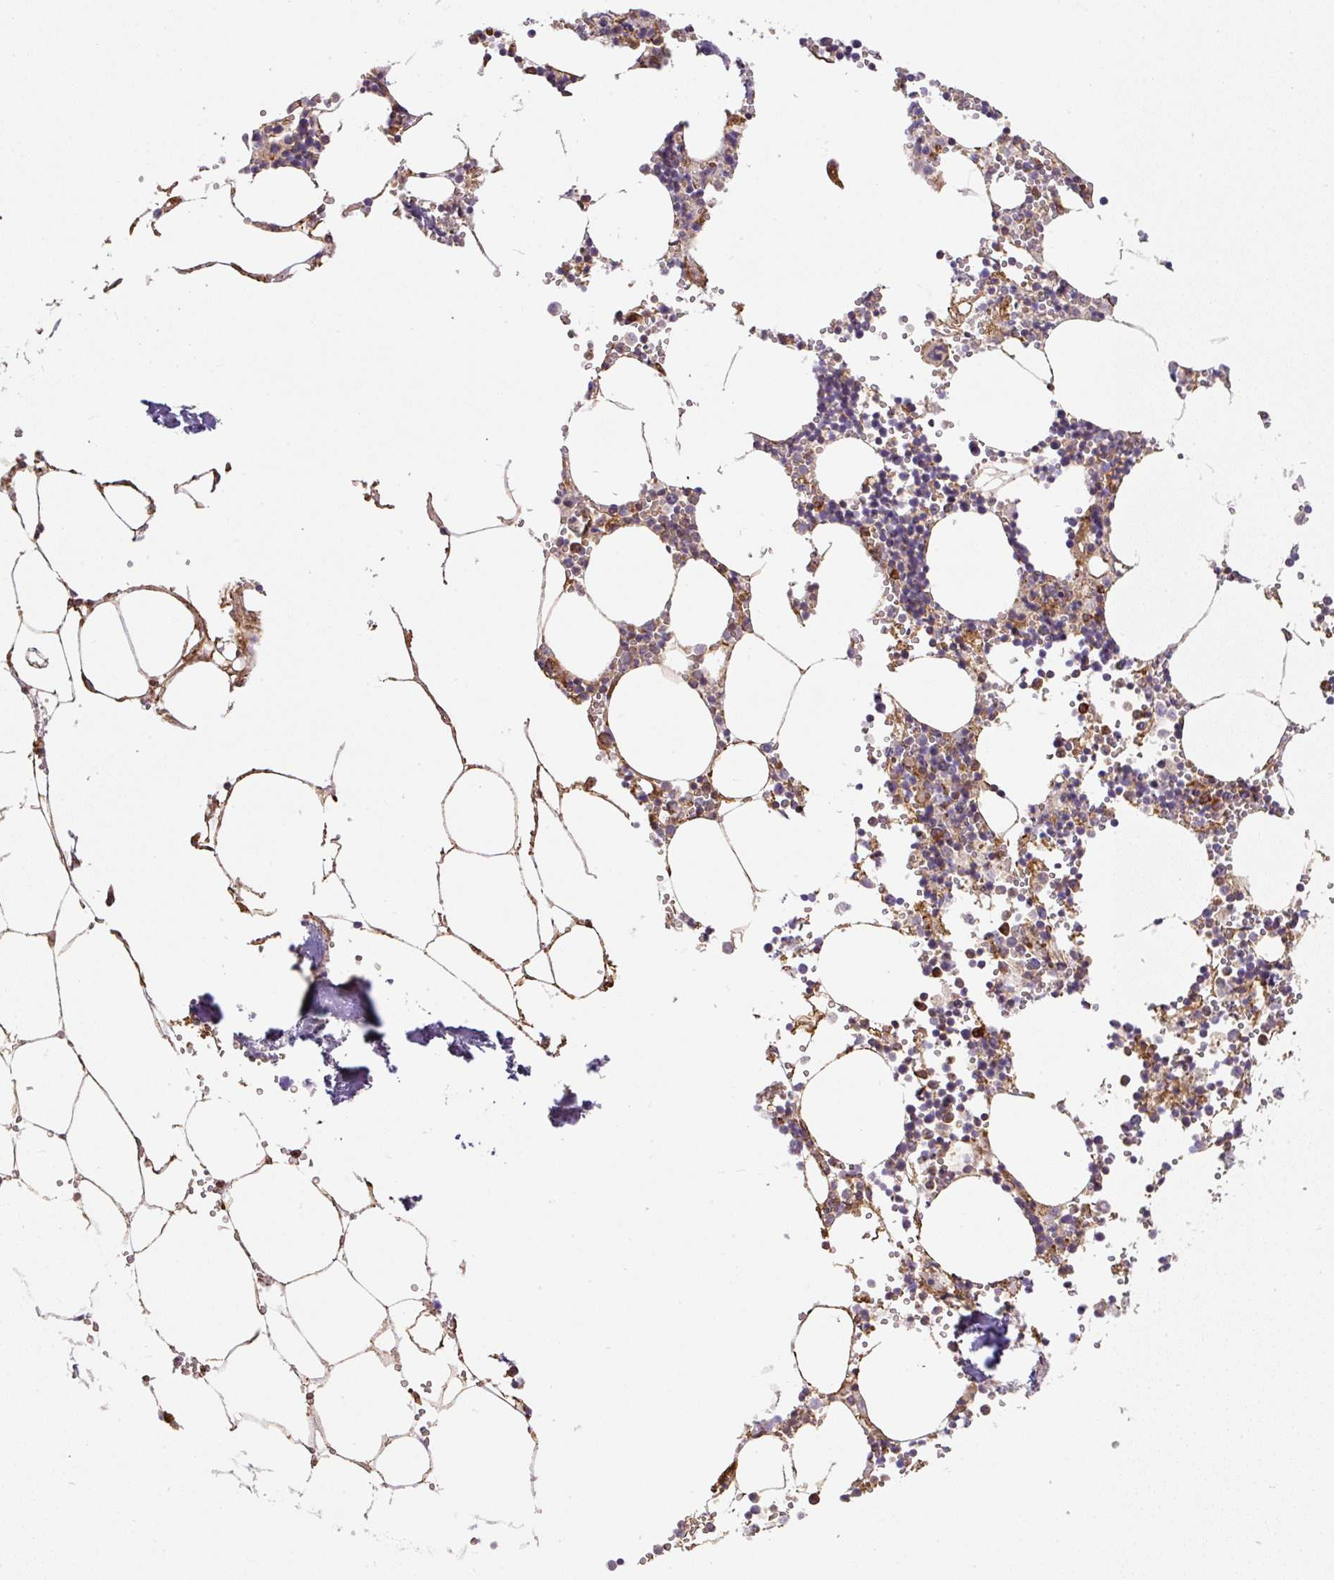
{"staining": {"intensity": "moderate", "quantity": ">75%", "location": "cytoplasmic/membranous"}, "tissue": "bone marrow", "cell_type": "Hematopoietic cells", "image_type": "normal", "snomed": [{"axis": "morphology", "description": "Normal tissue, NOS"}, {"axis": "topography", "description": "Bone marrow"}], "caption": "Brown immunohistochemical staining in unremarkable bone marrow demonstrates moderate cytoplasmic/membranous staining in about >75% of hematopoietic cells.", "gene": "B3GALT5", "patient": {"sex": "male", "age": 54}}